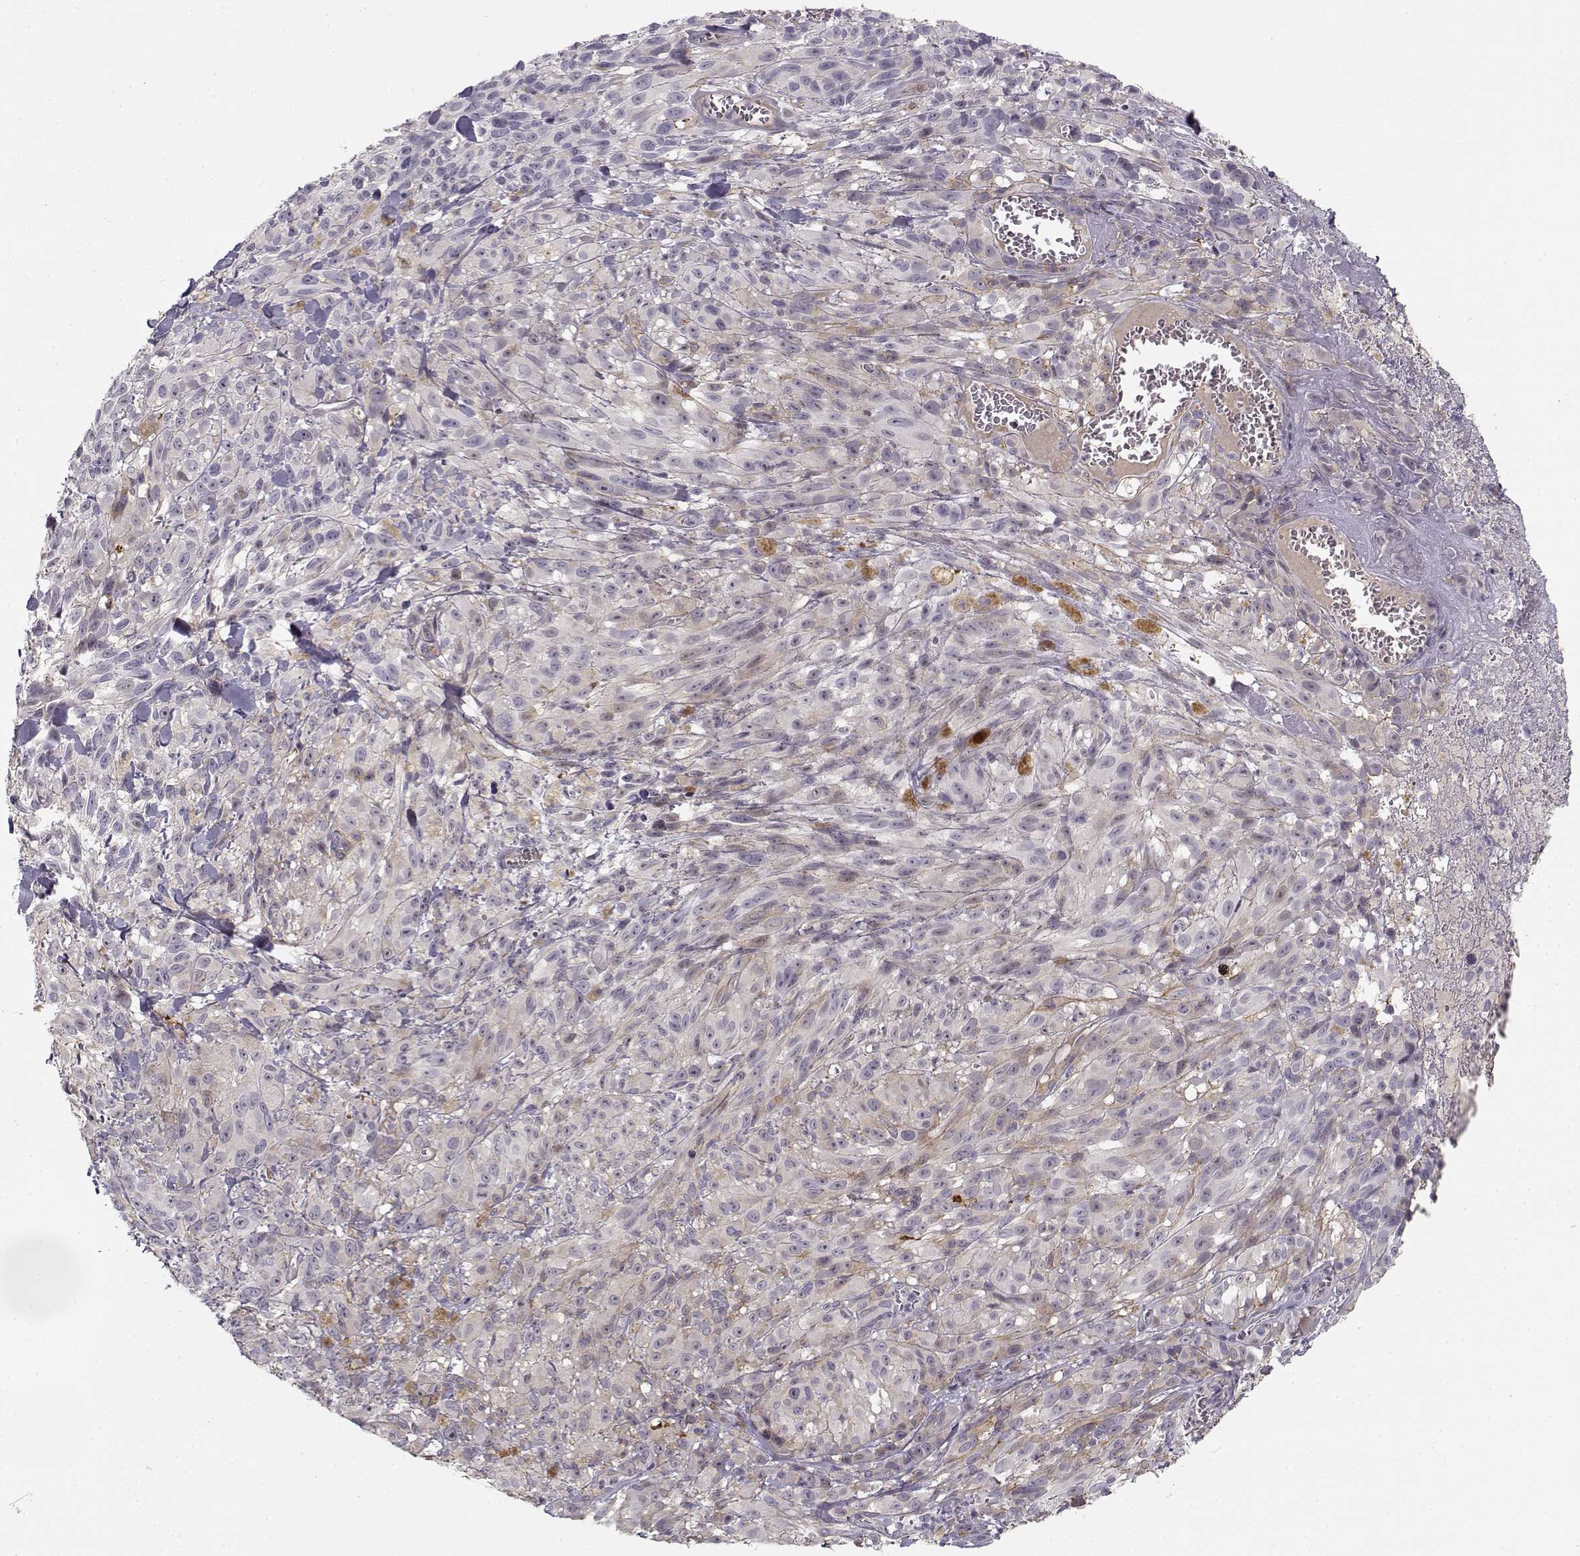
{"staining": {"intensity": "moderate", "quantity": "<25%", "location": "cytoplasmic/membranous"}, "tissue": "melanoma", "cell_type": "Tumor cells", "image_type": "cancer", "snomed": [{"axis": "morphology", "description": "Malignant melanoma, NOS"}, {"axis": "topography", "description": "Skin"}], "caption": "Moderate cytoplasmic/membranous positivity is seen in about <25% of tumor cells in melanoma.", "gene": "RGS9BP", "patient": {"sex": "male", "age": 83}}